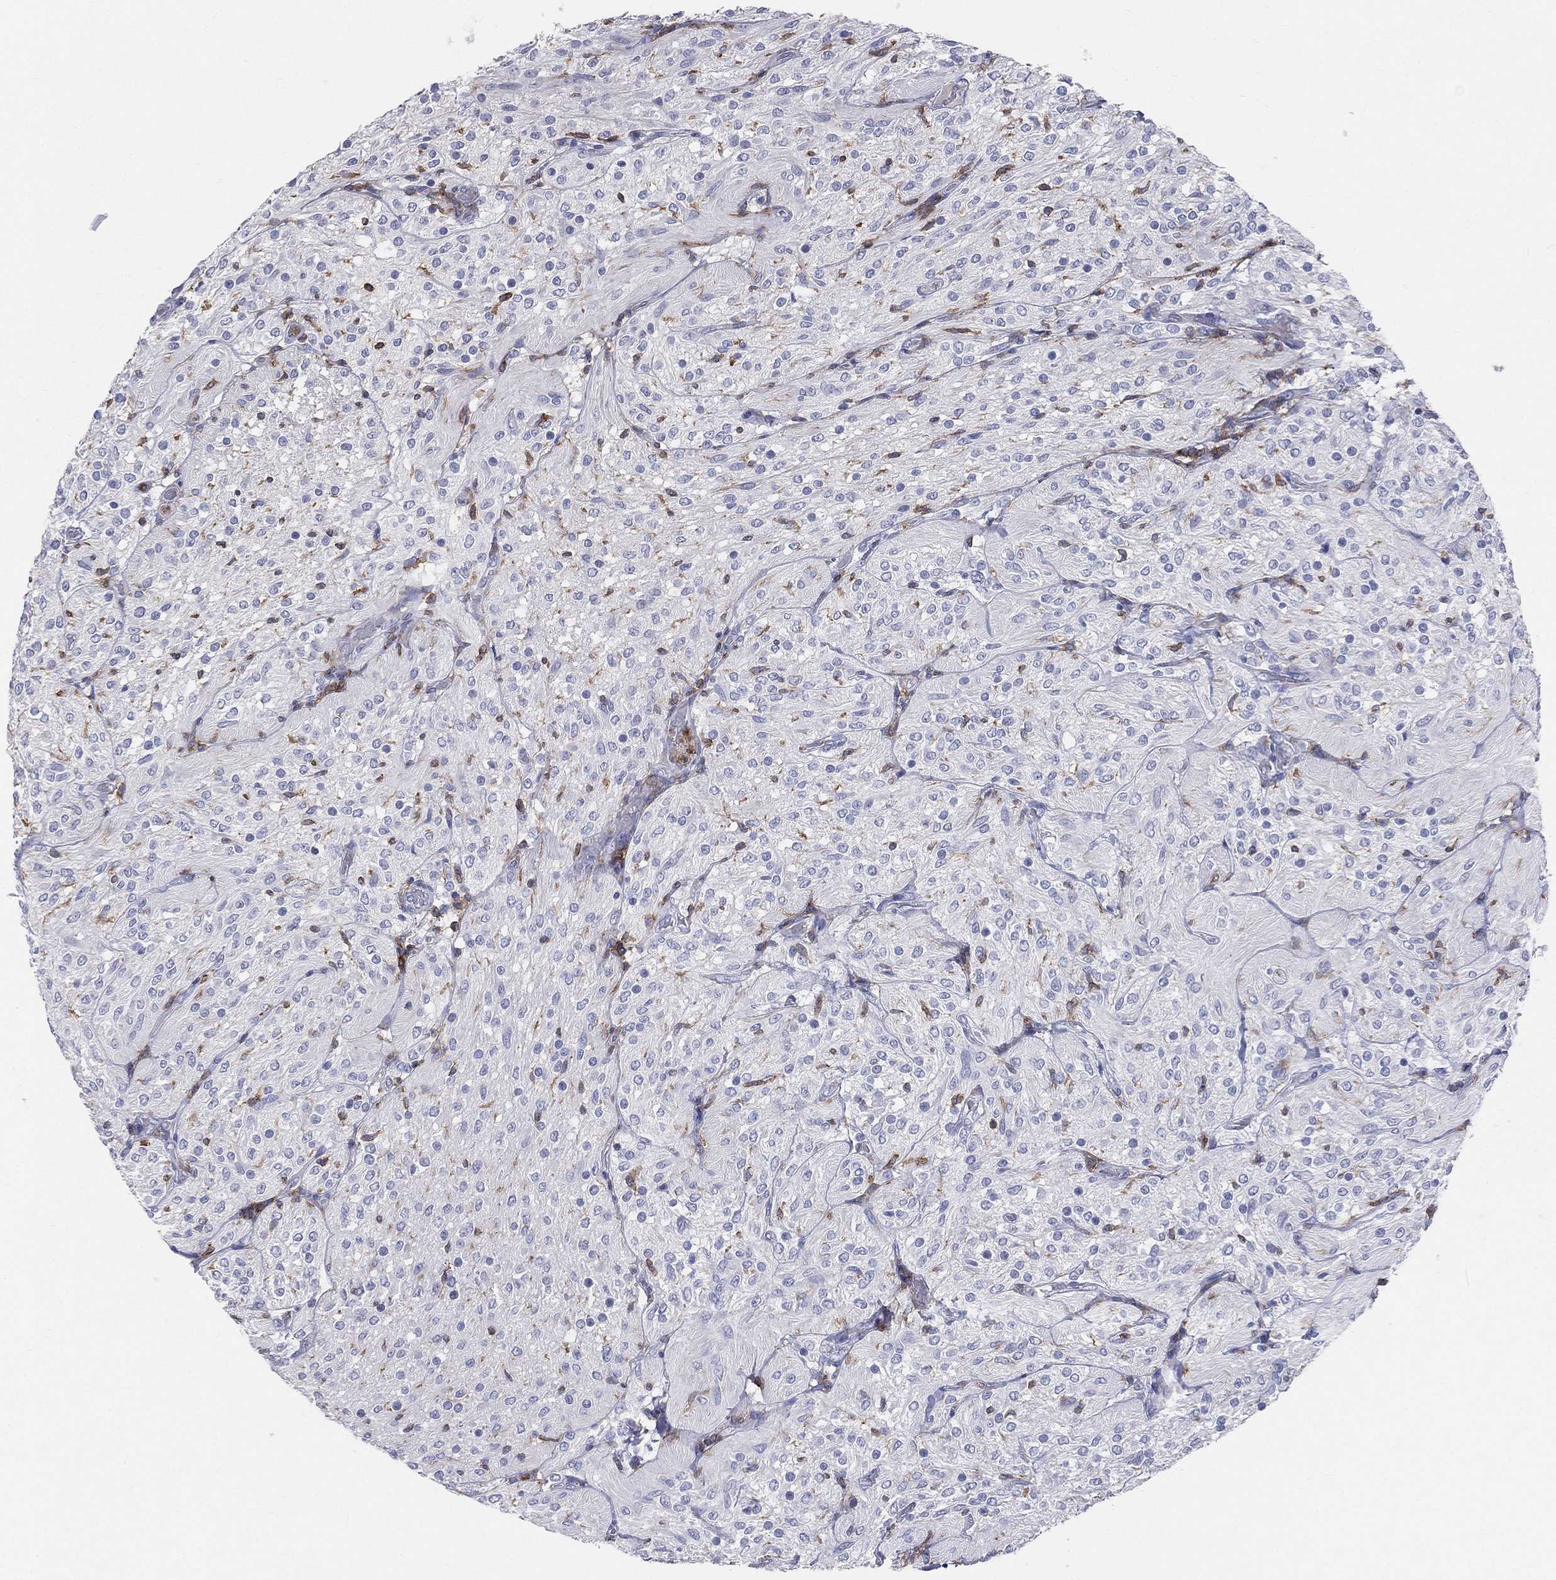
{"staining": {"intensity": "negative", "quantity": "none", "location": "none"}, "tissue": "glioma", "cell_type": "Tumor cells", "image_type": "cancer", "snomed": [{"axis": "morphology", "description": "Glioma, malignant, Low grade"}, {"axis": "topography", "description": "Brain"}], "caption": "Tumor cells show no significant staining in glioma. (Stains: DAB IHC with hematoxylin counter stain, Microscopy: brightfield microscopy at high magnification).", "gene": "CD33", "patient": {"sex": "male", "age": 3}}